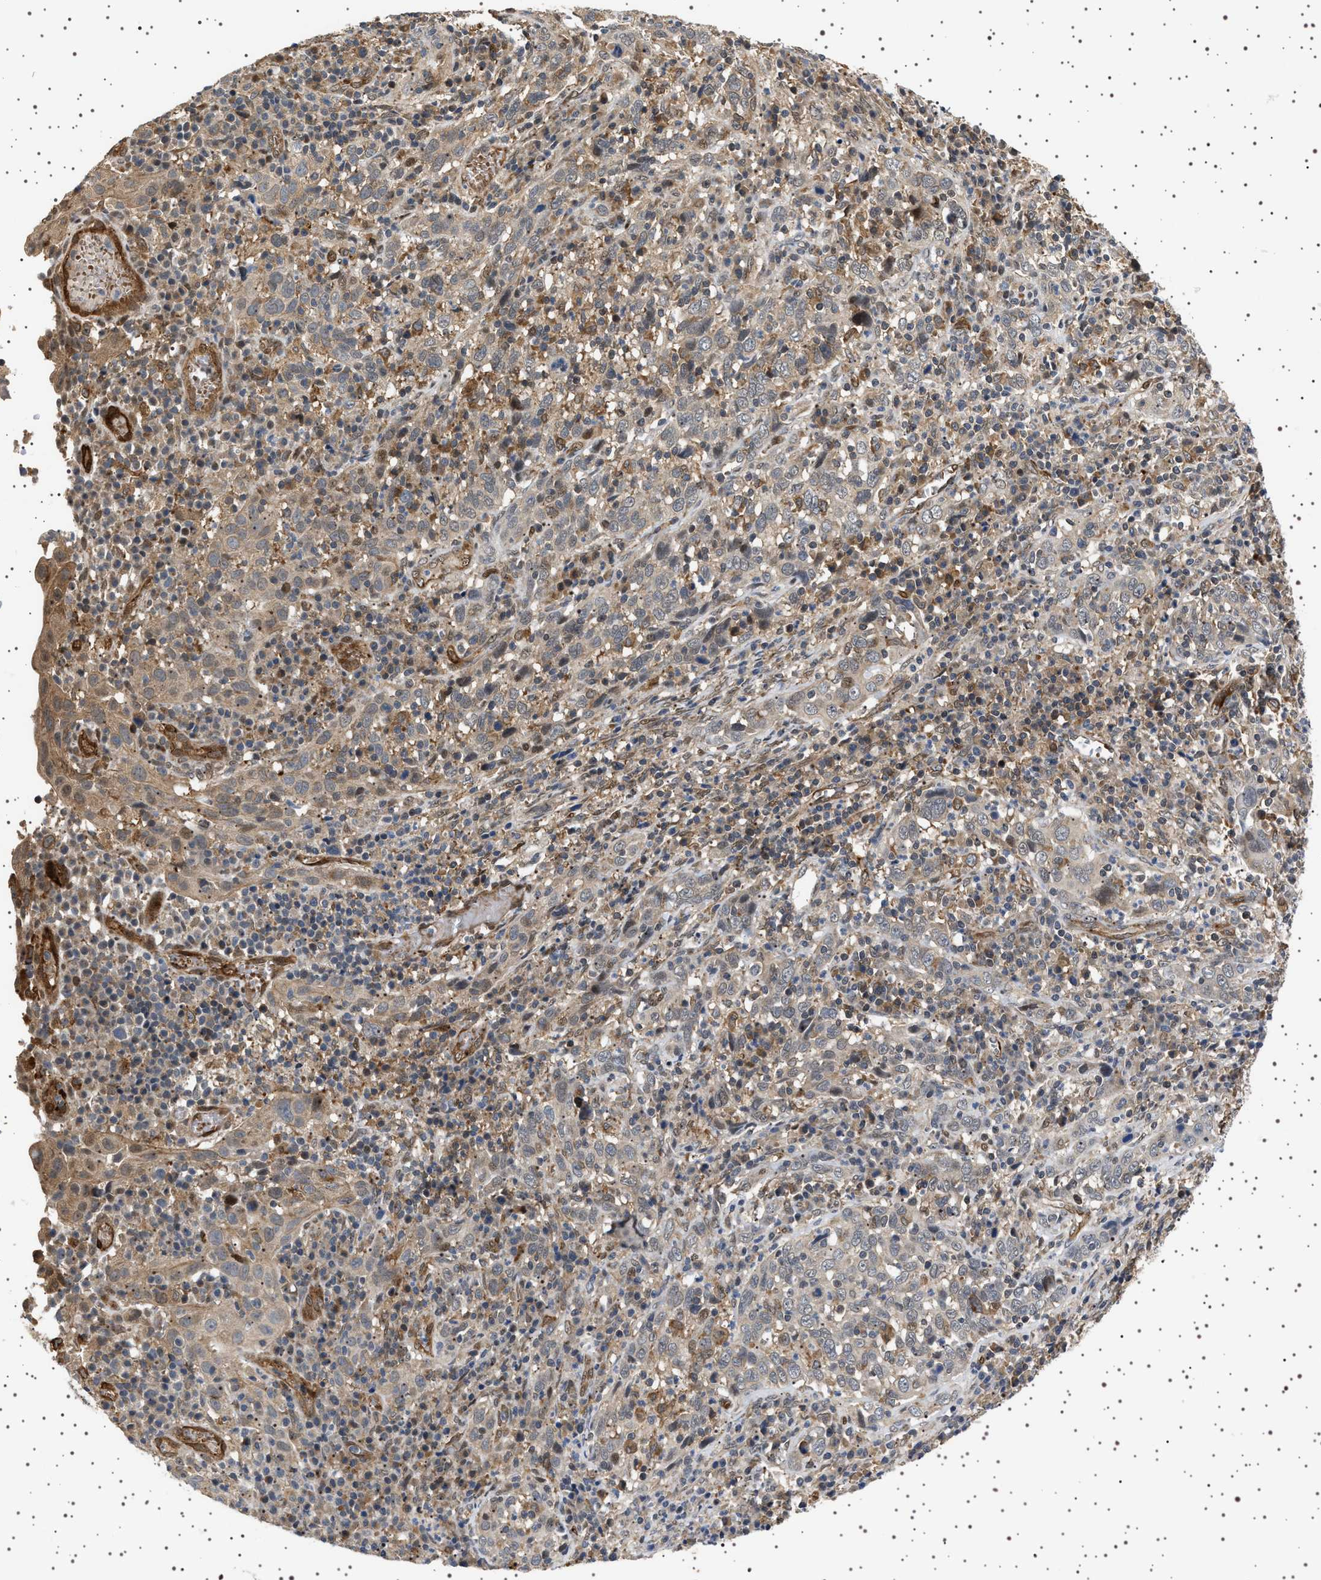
{"staining": {"intensity": "weak", "quantity": "25%-75%", "location": "cytoplasmic/membranous"}, "tissue": "cervical cancer", "cell_type": "Tumor cells", "image_type": "cancer", "snomed": [{"axis": "morphology", "description": "Squamous cell carcinoma, NOS"}, {"axis": "topography", "description": "Cervix"}], "caption": "IHC staining of cervical cancer, which displays low levels of weak cytoplasmic/membranous positivity in about 25%-75% of tumor cells indicating weak cytoplasmic/membranous protein expression. The staining was performed using DAB (brown) for protein detection and nuclei were counterstained in hematoxylin (blue).", "gene": "BAG3", "patient": {"sex": "female", "age": 46}}